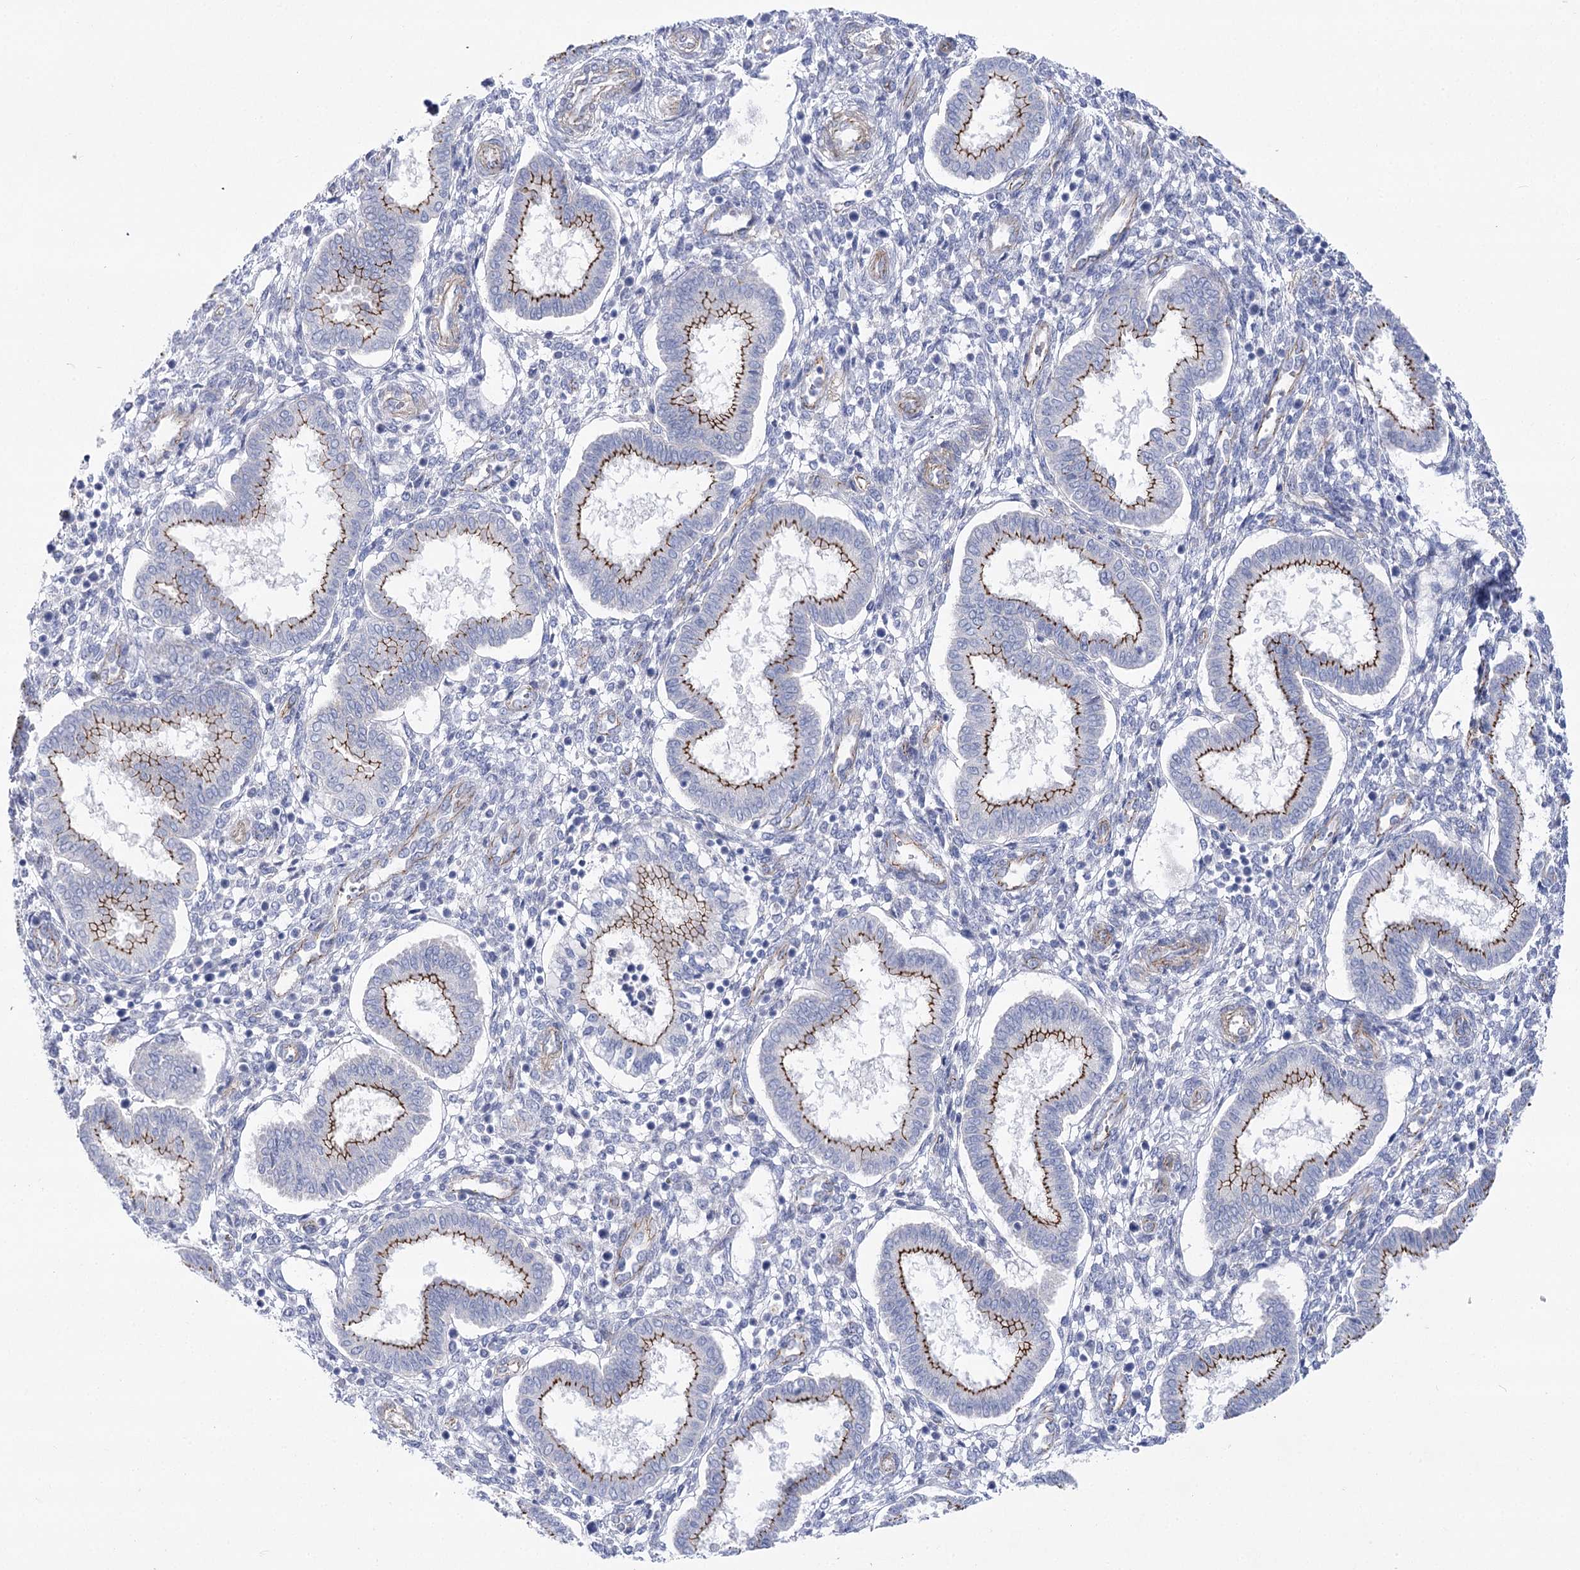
{"staining": {"intensity": "negative", "quantity": "none", "location": "none"}, "tissue": "endometrium", "cell_type": "Cells in endometrial stroma", "image_type": "normal", "snomed": [{"axis": "morphology", "description": "Normal tissue, NOS"}, {"axis": "topography", "description": "Endometrium"}], "caption": "Immunohistochemistry of normal endometrium demonstrates no positivity in cells in endometrial stroma.", "gene": "NRAP", "patient": {"sex": "female", "age": 24}}